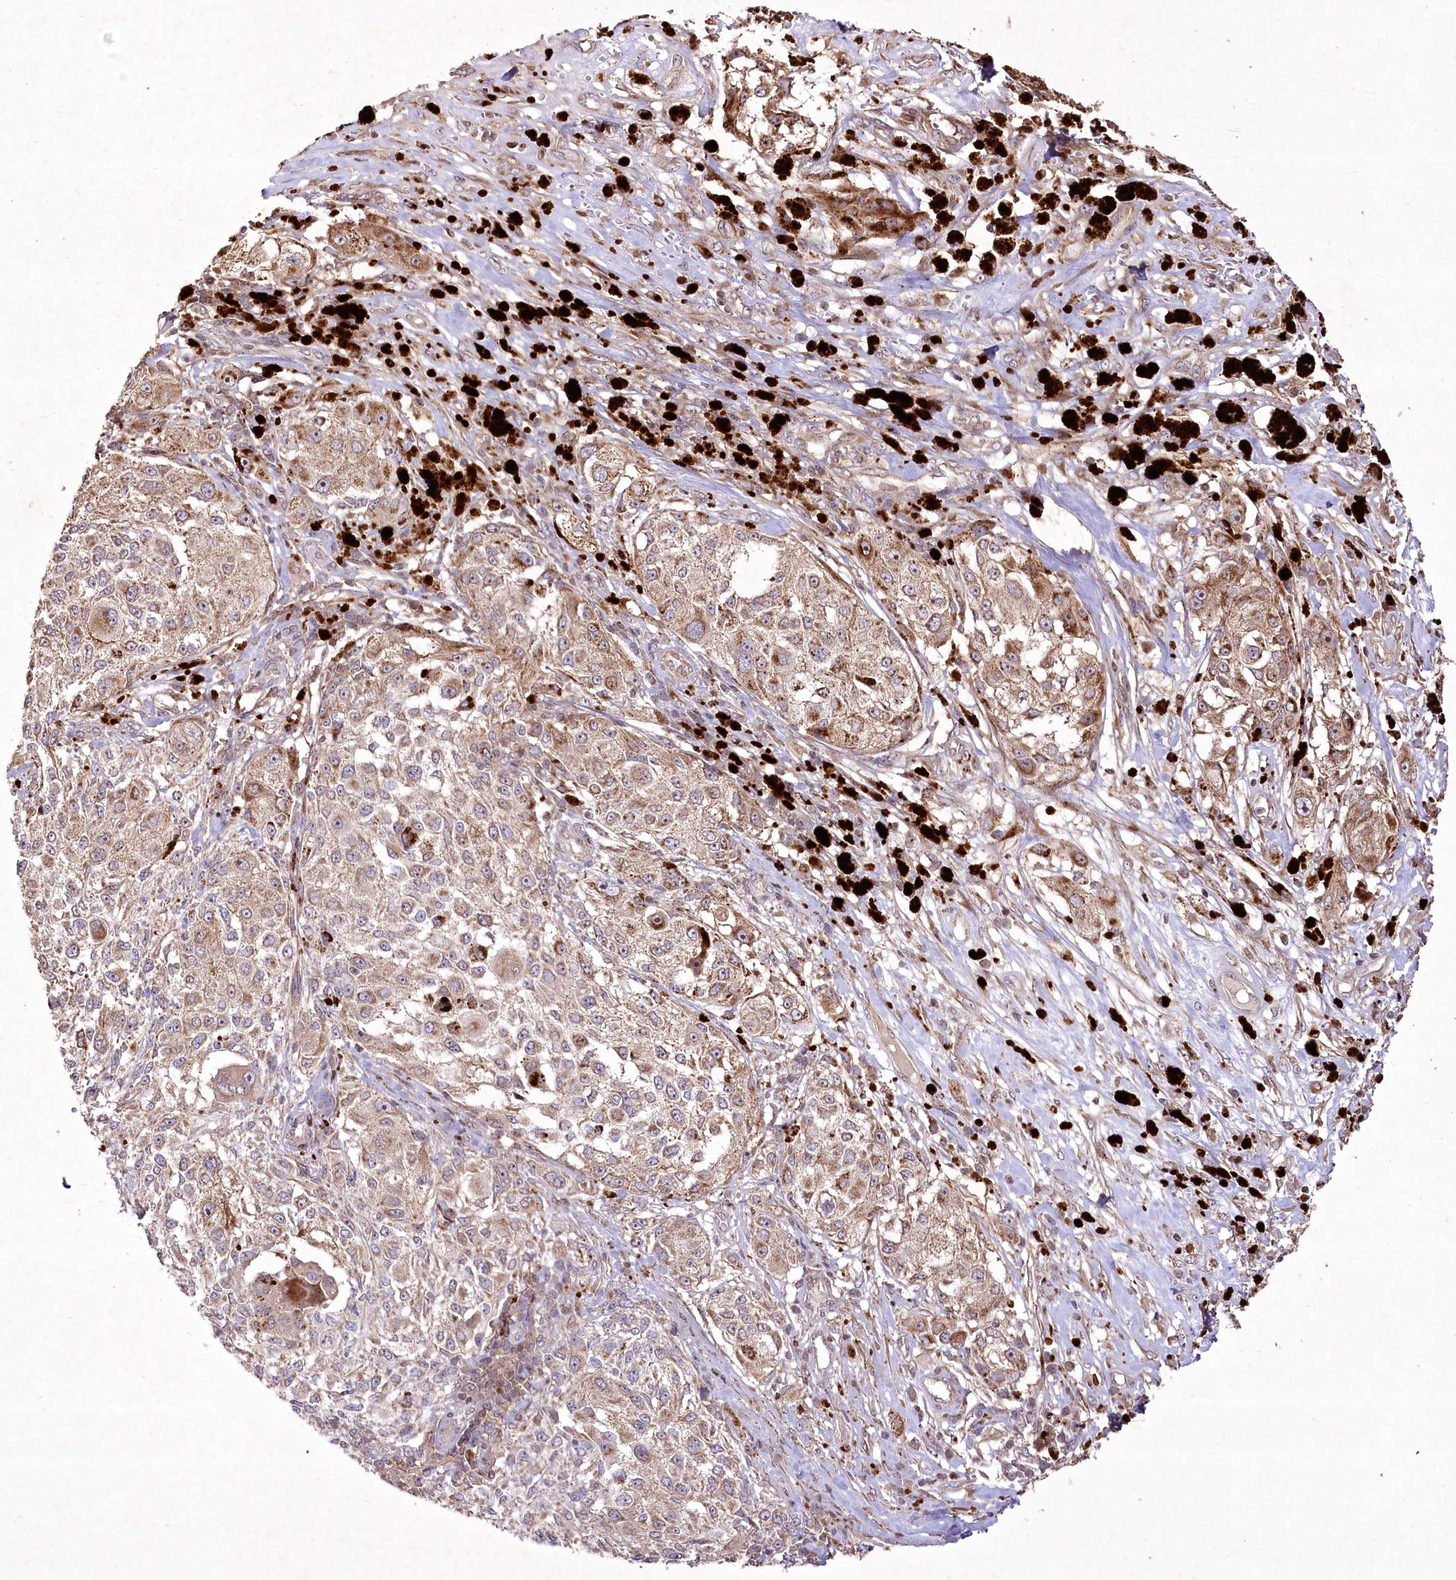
{"staining": {"intensity": "moderate", "quantity": ">75%", "location": "cytoplasmic/membranous,nuclear"}, "tissue": "melanoma", "cell_type": "Tumor cells", "image_type": "cancer", "snomed": [{"axis": "morphology", "description": "Necrosis, NOS"}, {"axis": "morphology", "description": "Malignant melanoma, NOS"}, {"axis": "topography", "description": "Skin"}], "caption": "The histopathology image shows a brown stain indicating the presence of a protein in the cytoplasmic/membranous and nuclear of tumor cells in melanoma.", "gene": "PSTK", "patient": {"sex": "female", "age": 87}}